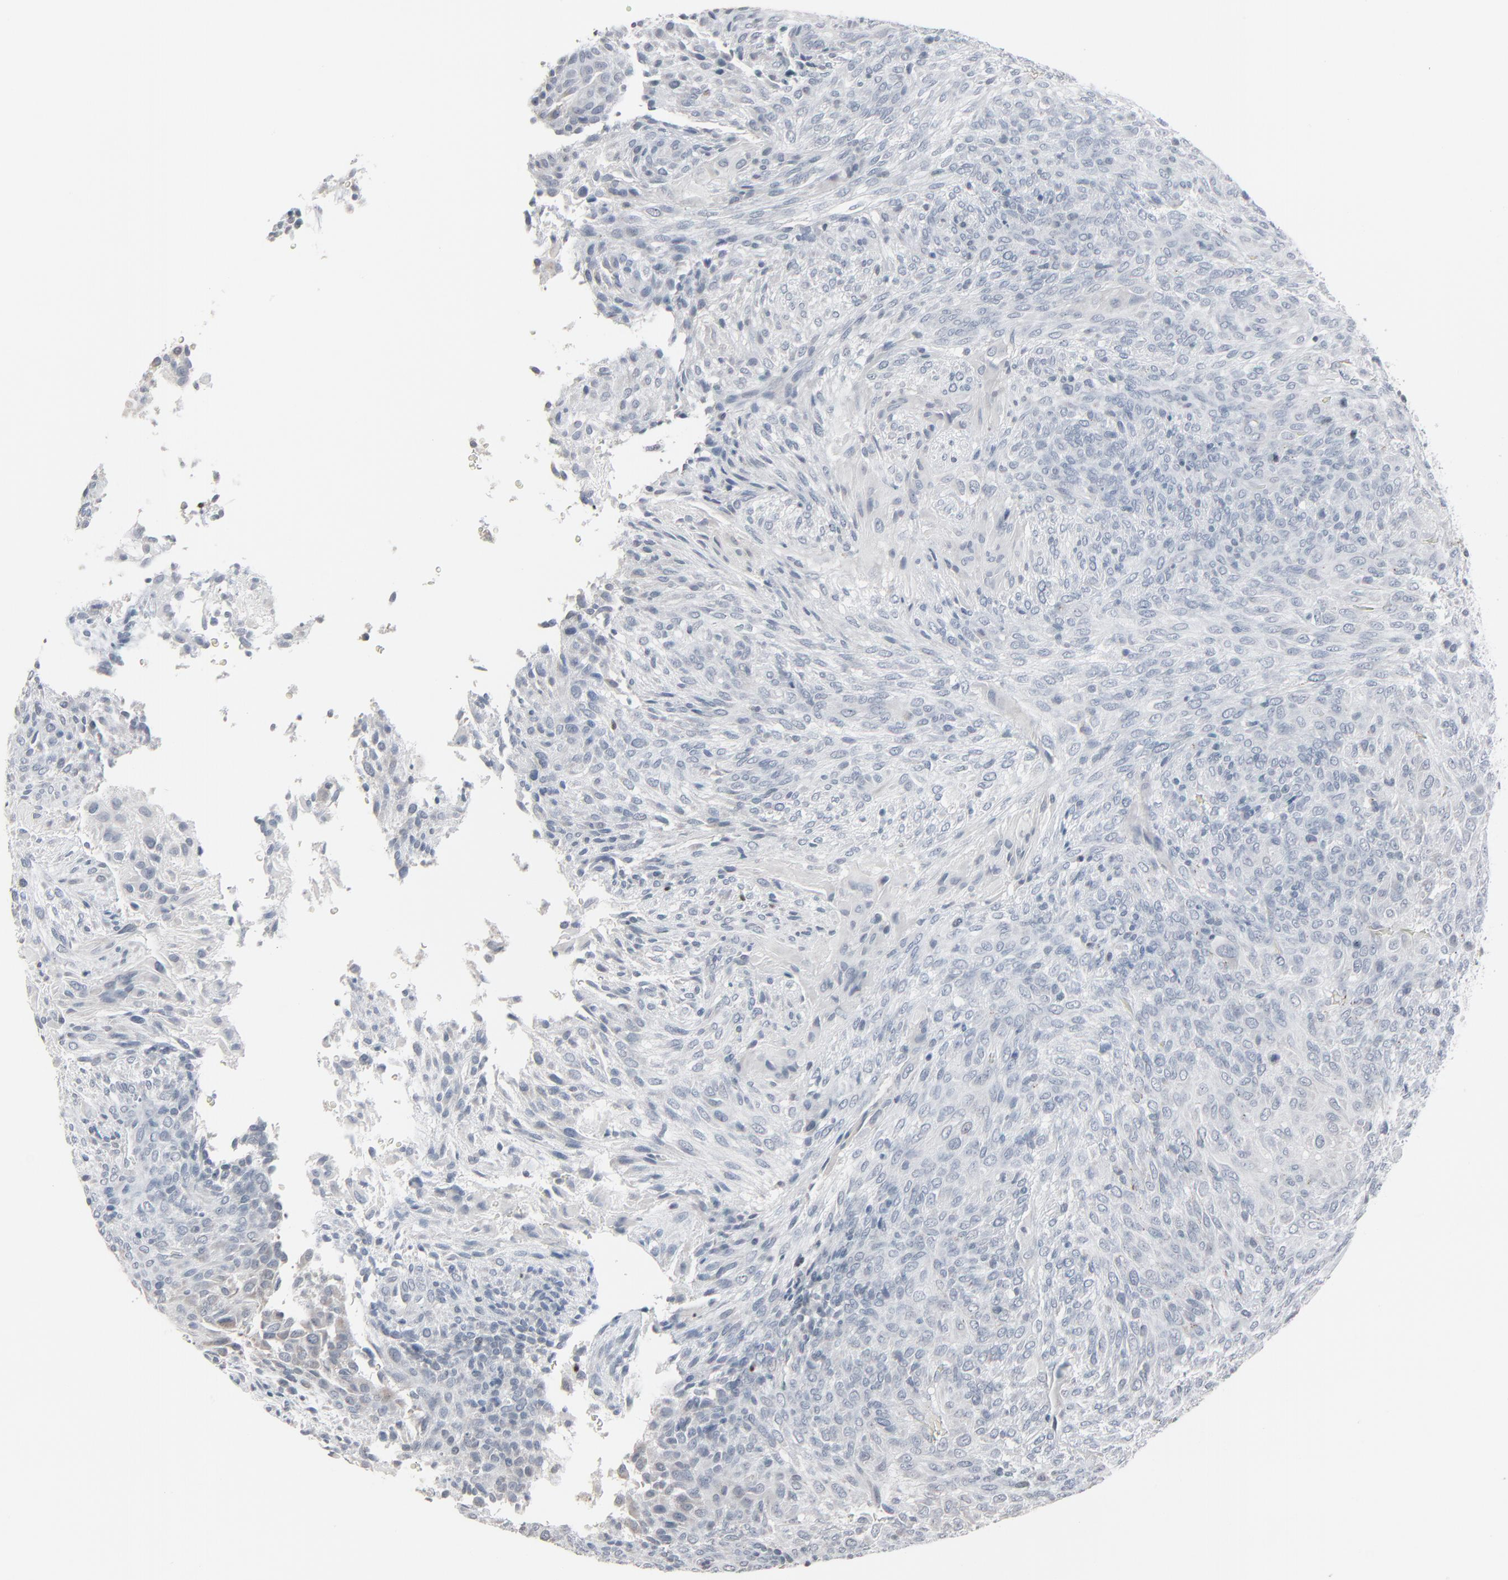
{"staining": {"intensity": "negative", "quantity": "none", "location": "none"}, "tissue": "glioma", "cell_type": "Tumor cells", "image_type": "cancer", "snomed": [{"axis": "morphology", "description": "Glioma, malignant, High grade"}, {"axis": "topography", "description": "Cerebral cortex"}], "caption": "Tumor cells are negative for protein expression in human malignant glioma (high-grade). Brightfield microscopy of immunohistochemistry (IHC) stained with DAB (brown) and hematoxylin (blue), captured at high magnification.", "gene": "SAGE1", "patient": {"sex": "female", "age": 55}}